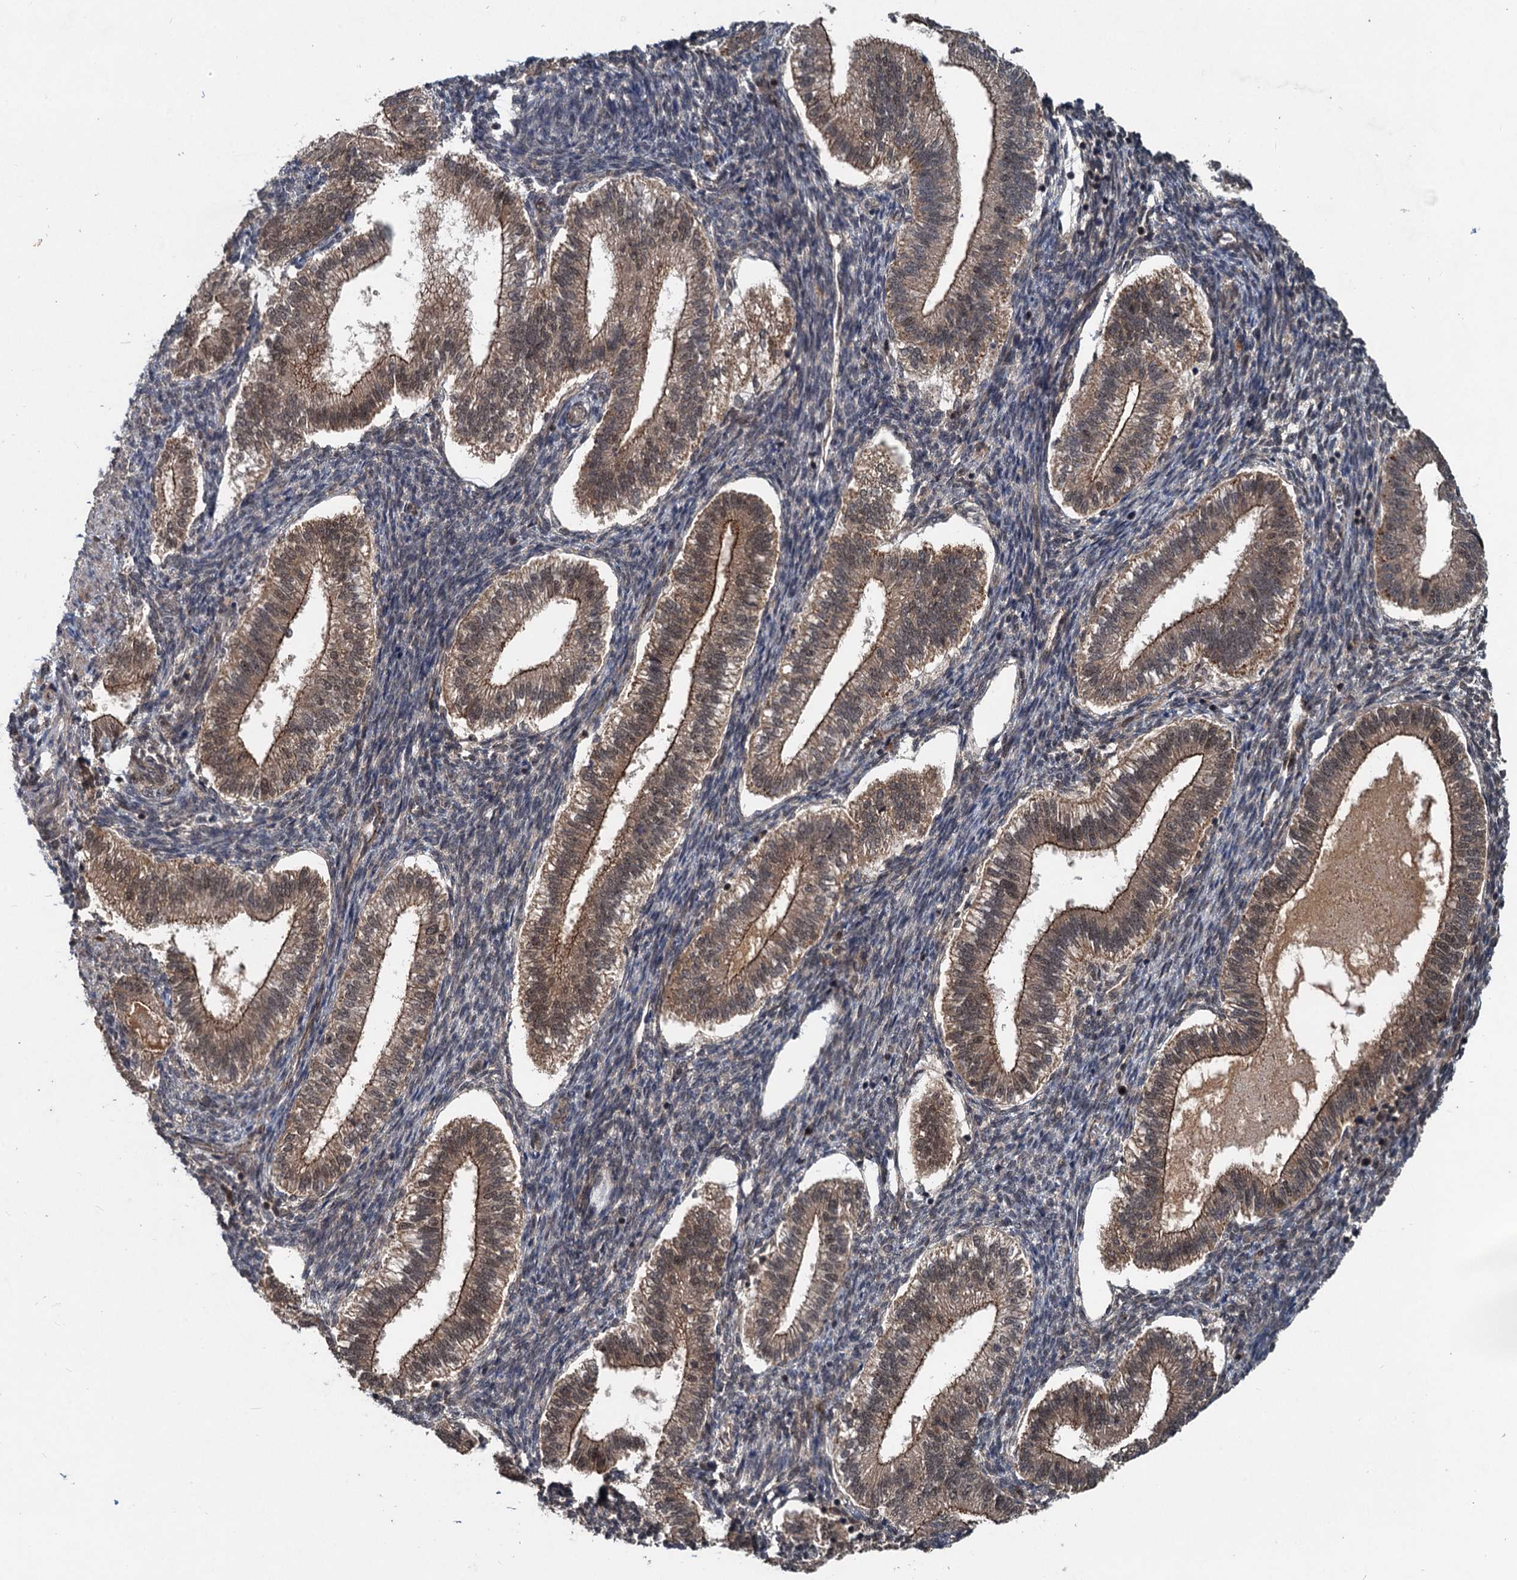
{"staining": {"intensity": "negative", "quantity": "none", "location": "none"}, "tissue": "endometrium", "cell_type": "Cells in endometrial stroma", "image_type": "normal", "snomed": [{"axis": "morphology", "description": "Normal tissue, NOS"}, {"axis": "topography", "description": "Endometrium"}], "caption": "This is a photomicrograph of immunohistochemistry staining of normal endometrium, which shows no expression in cells in endometrial stroma. Nuclei are stained in blue.", "gene": "RITA1", "patient": {"sex": "female", "age": 25}}